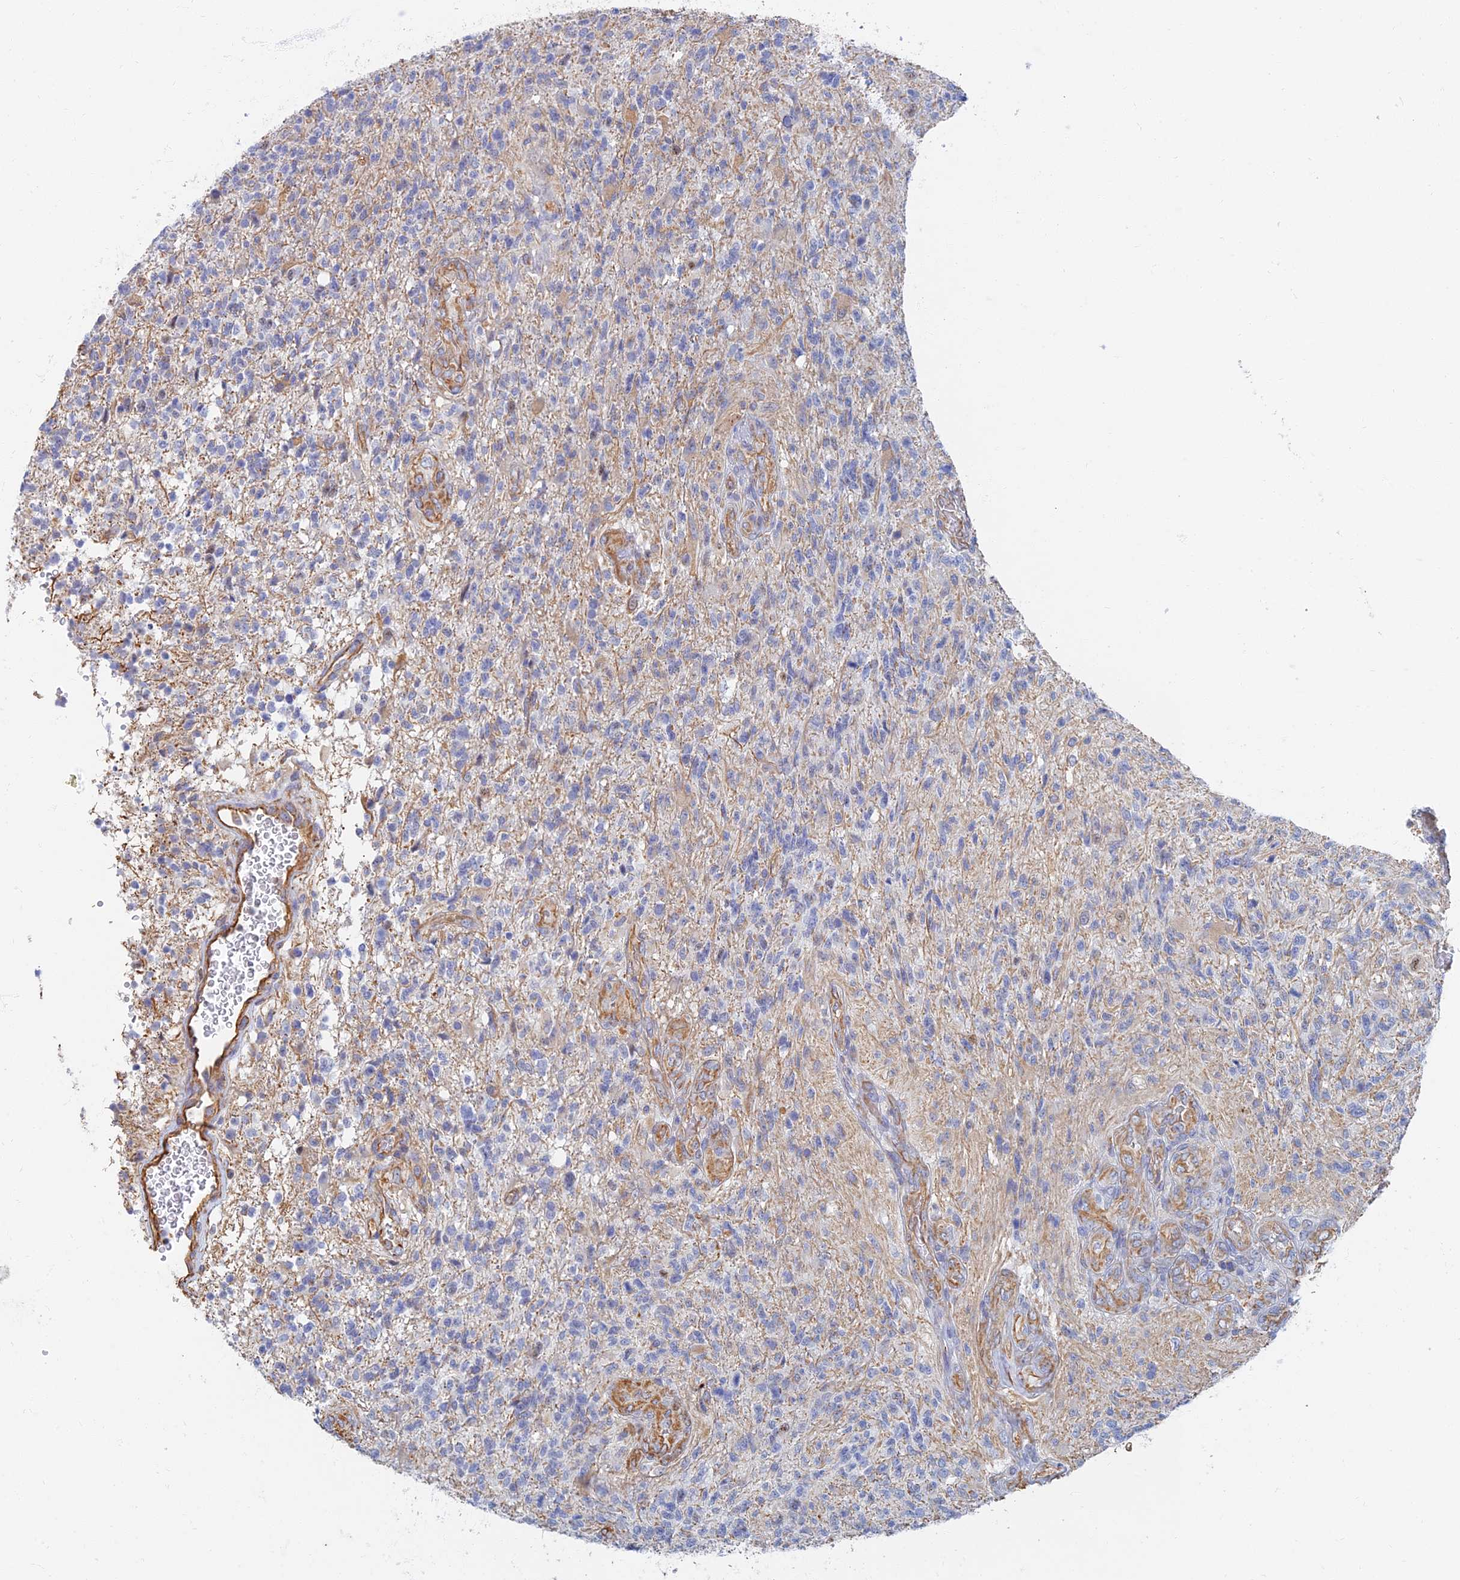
{"staining": {"intensity": "negative", "quantity": "none", "location": "none"}, "tissue": "glioma", "cell_type": "Tumor cells", "image_type": "cancer", "snomed": [{"axis": "morphology", "description": "Glioma, malignant, High grade"}, {"axis": "topography", "description": "Brain"}], "caption": "The IHC image has no significant positivity in tumor cells of malignant glioma (high-grade) tissue.", "gene": "RMC1", "patient": {"sex": "male", "age": 56}}